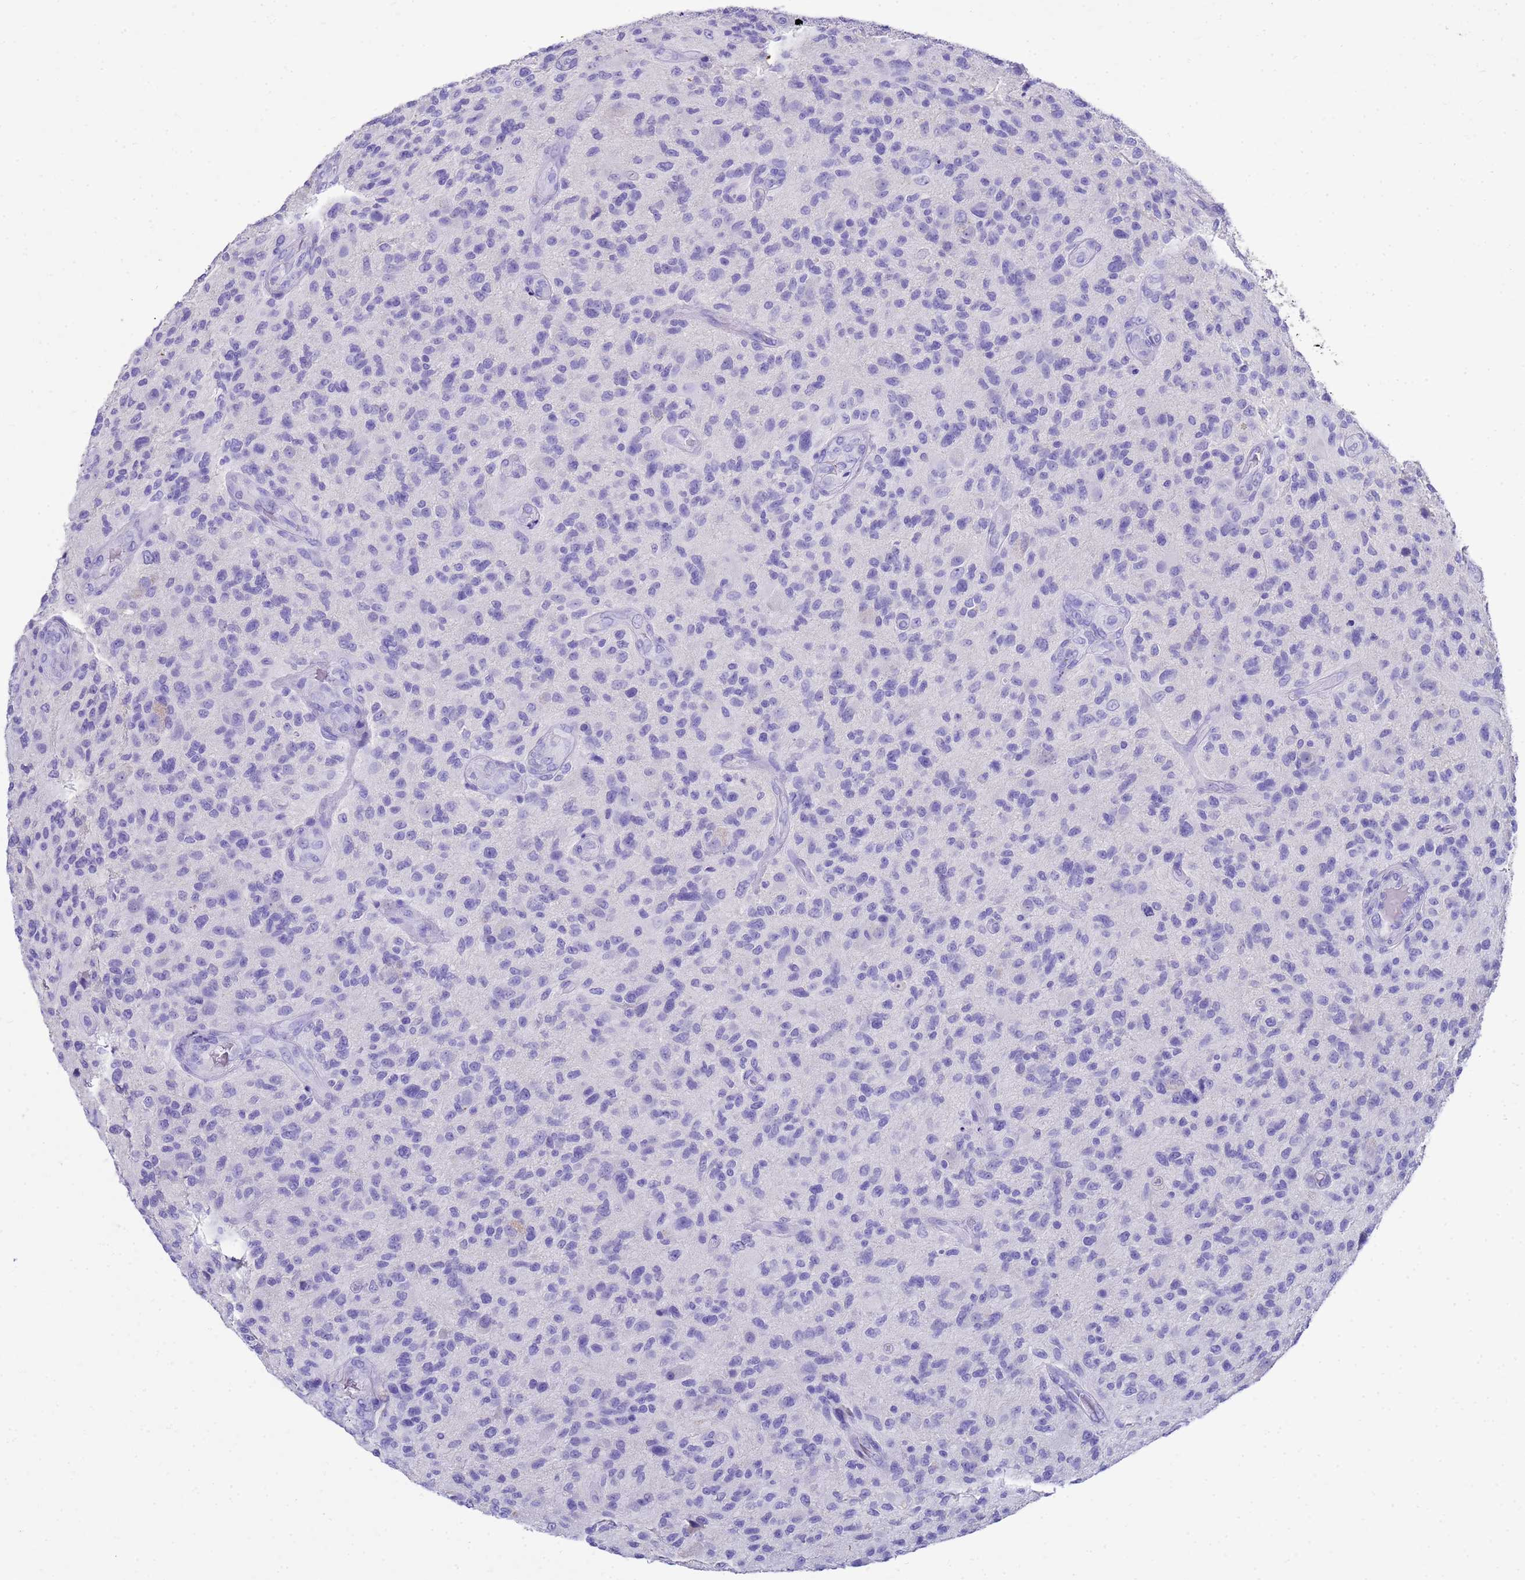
{"staining": {"intensity": "negative", "quantity": "none", "location": "none"}, "tissue": "glioma", "cell_type": "Tumor cells", "image_type": "cancer", "snomed": [{"axis": "morphology", "description": "Glioma, malignant, High grade"}, {"axis": "topography", "description": "Brain"}], "caption": "Protein analysis of glioma shows no significant expression in tumor cells.", "gene": "MS4A13", "patient": {"sex": "male", "age": 47}}